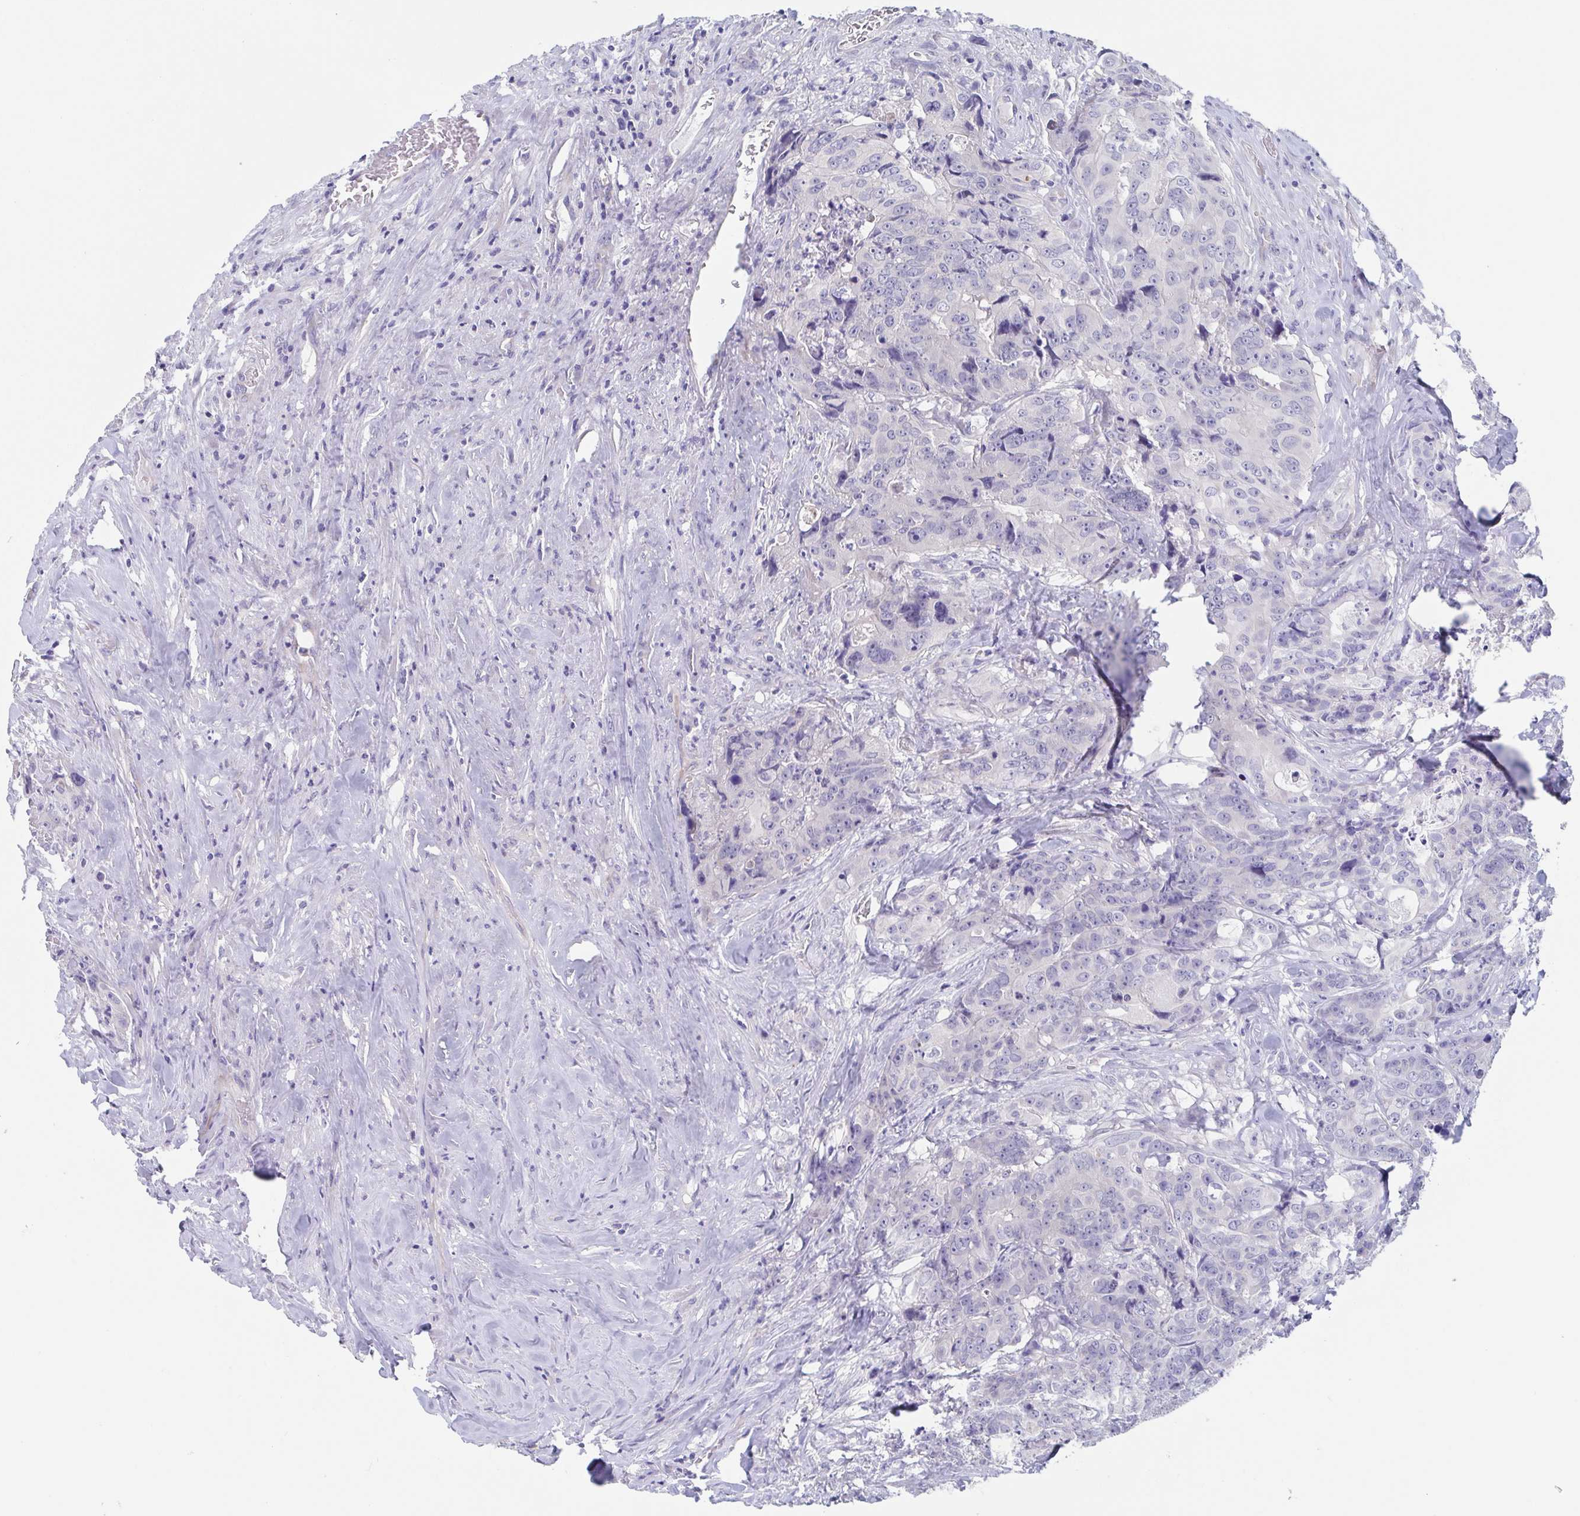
{"staining": {"intensity": "negative", "quantity": "none", "location": "none"}, "tissue": "colorectal cancer", "cell_type": "Tumor cells", "image_type": "cancer", "snomed": [{"axis": "morphology", "description": "Adenocarcinoma, NOS"}, {"axis": "topography", "description": "Rectum"}], "caption": "An image of colorectal cancer stained for a protein demonstrates no brown staining in tumor cells.", "gene": "TEX12", "patient": {"sex": "female", "age": 62}}